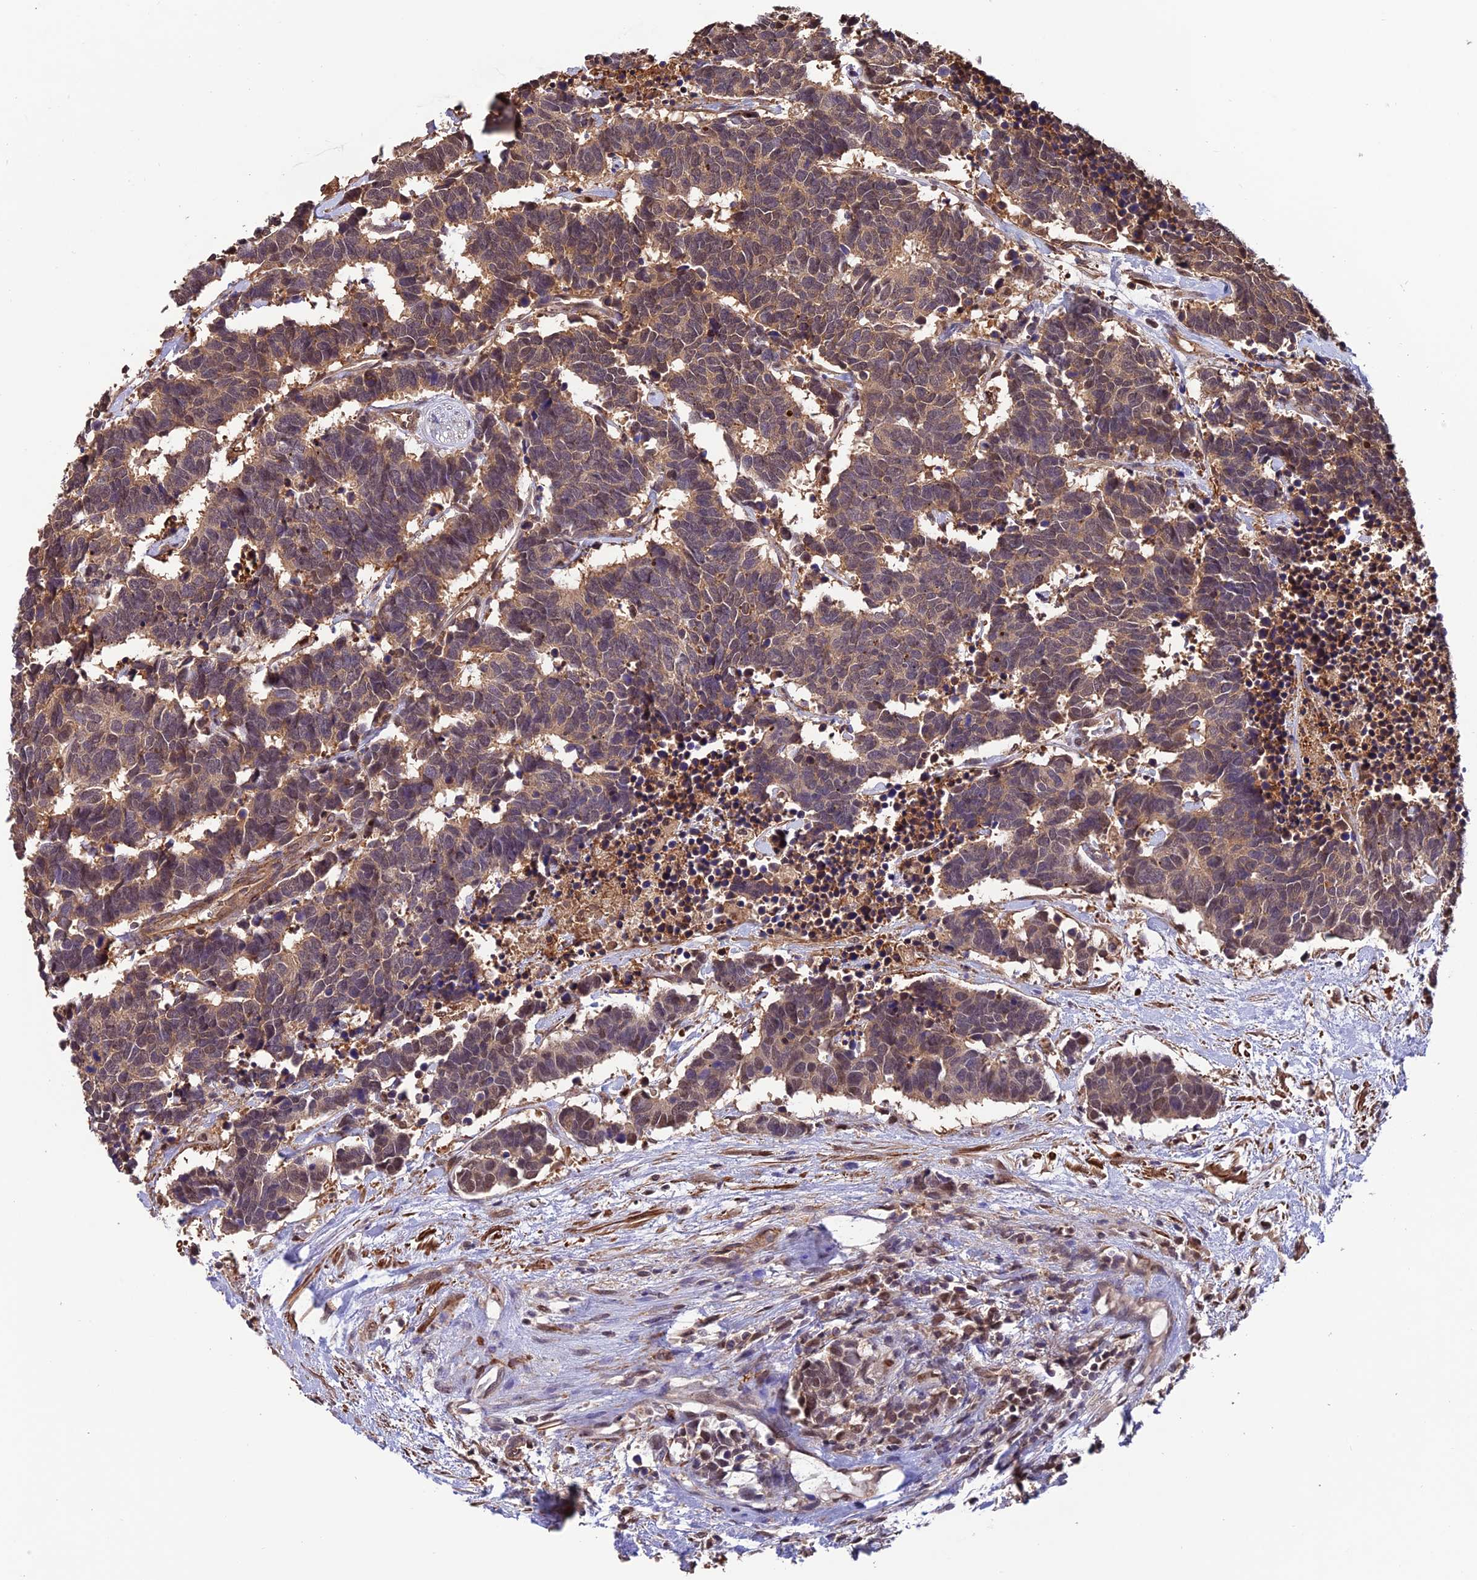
{"staining": {"intensity": "weak", "quantity": "25%-75%", "location": "cytoplasmic/membranous,nuclear"}, "tissue": "carcinoid", "cell_type": "Tumor cells", "image_type": "cancer", "snomed": [{"axis": "morphology", "description": "Carcinoma, NOS"}, {"axis": "morphology", "description": "Carcinoid, malignant, NOS"}, {"axis": "topography", "description": "Urinary bladder"}], "caption": "Carcinoid stained for a protein (brown) displays weak cytoplasmic/membranous and nuclear positive expression in about 25%-75% of tumor cells.", "gene": "PSMB3", "patient": {"sex": "male", "age": 57}}